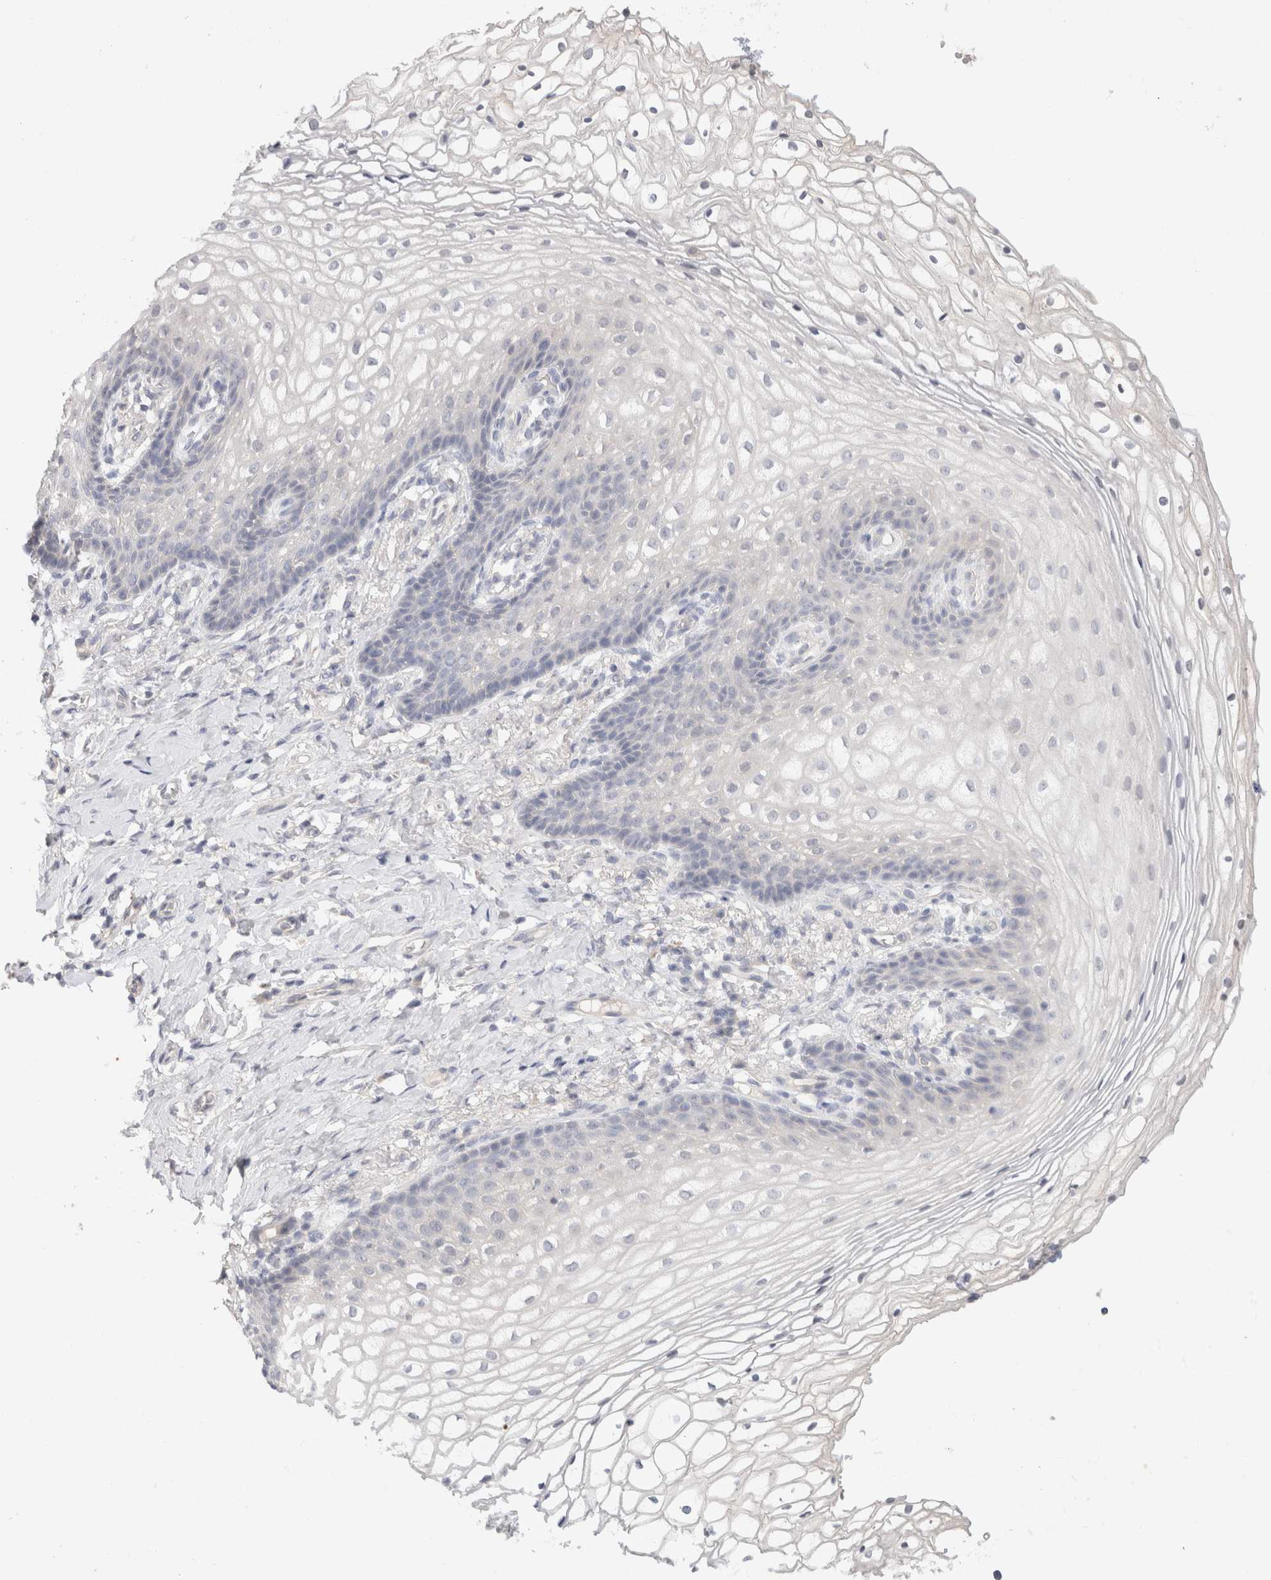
{"staining": {"intensity": "negative", "quantity": "none", "location": "none"}, "tissue": "vagina", "cell_type": "Squamous epithelial cells", "image_type": "normal", "snomed": [{"axis": "morphology", "description": "Normal tissue, NOS"}, {"axis": "topography", "description": "Vagina"}], "caption": "Benign vagina was stained to show a protein in brown. There is no significant staining in squamous epithelial cells. (Immunohistochemistry (ihc), brightfield microscopy, high magnification).", "gene": "MPP2", "patient": {"sex": "female", "age": 60}}